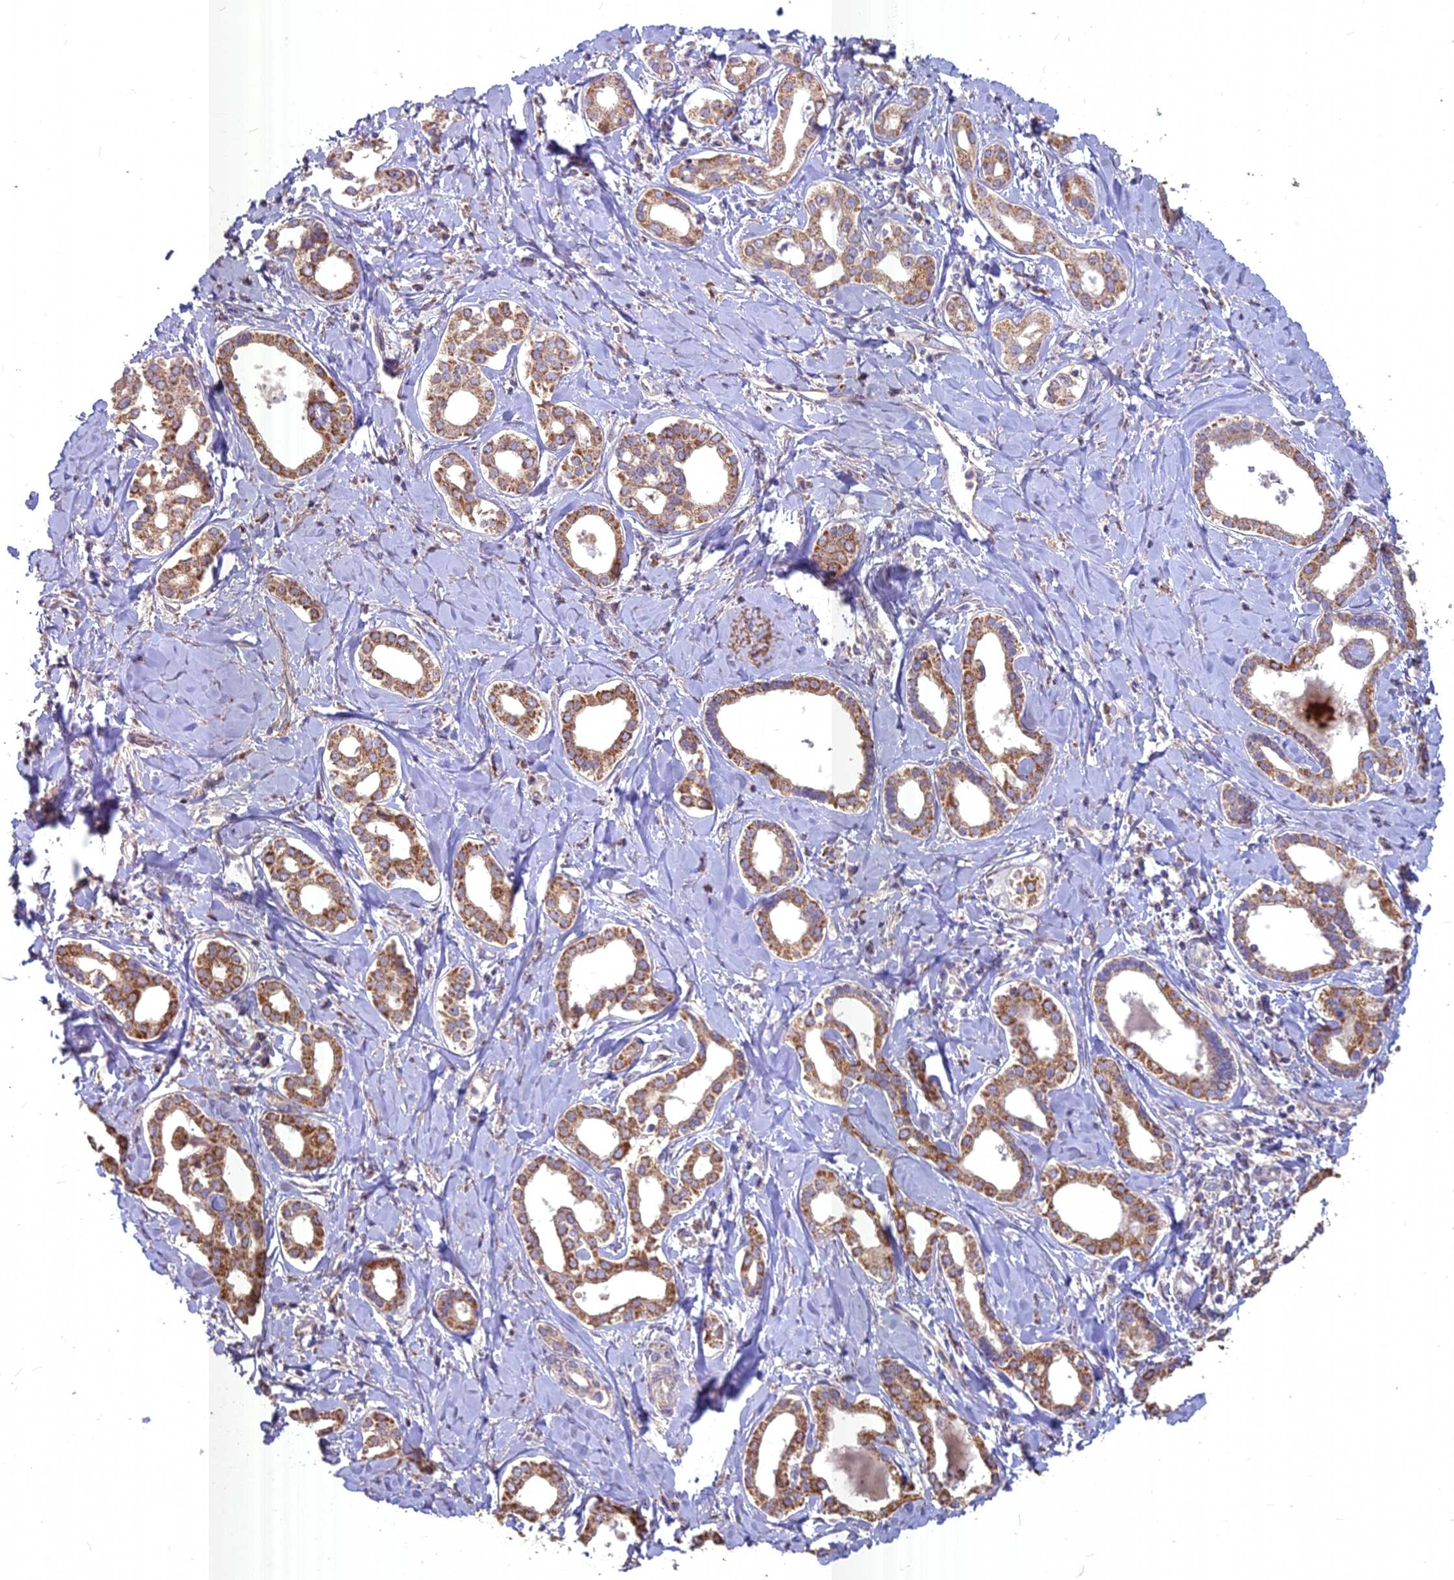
{"staining": {"intensity": "moderate", "quantity": "25%-75%", "location": "cytoplasmic/membranous"}, "tissue": "liver cancer", "cell_type": "Tumor cells", "image_type": "cancer", "snomed": [{"axis": "morphology", "description": "Cholangiocarcinoma"}, {"axis": "topography", "description": "Liver"}], "caption": "Moderate cytoplasmic/membranous expression for a protein is appreciated in about 25%-75% of tumor cells of liver cancer (cholangiocarcinoma) using immunohistochemistry.", "gene": "COX11", "patient": {"sex": "female", "age": 77}}